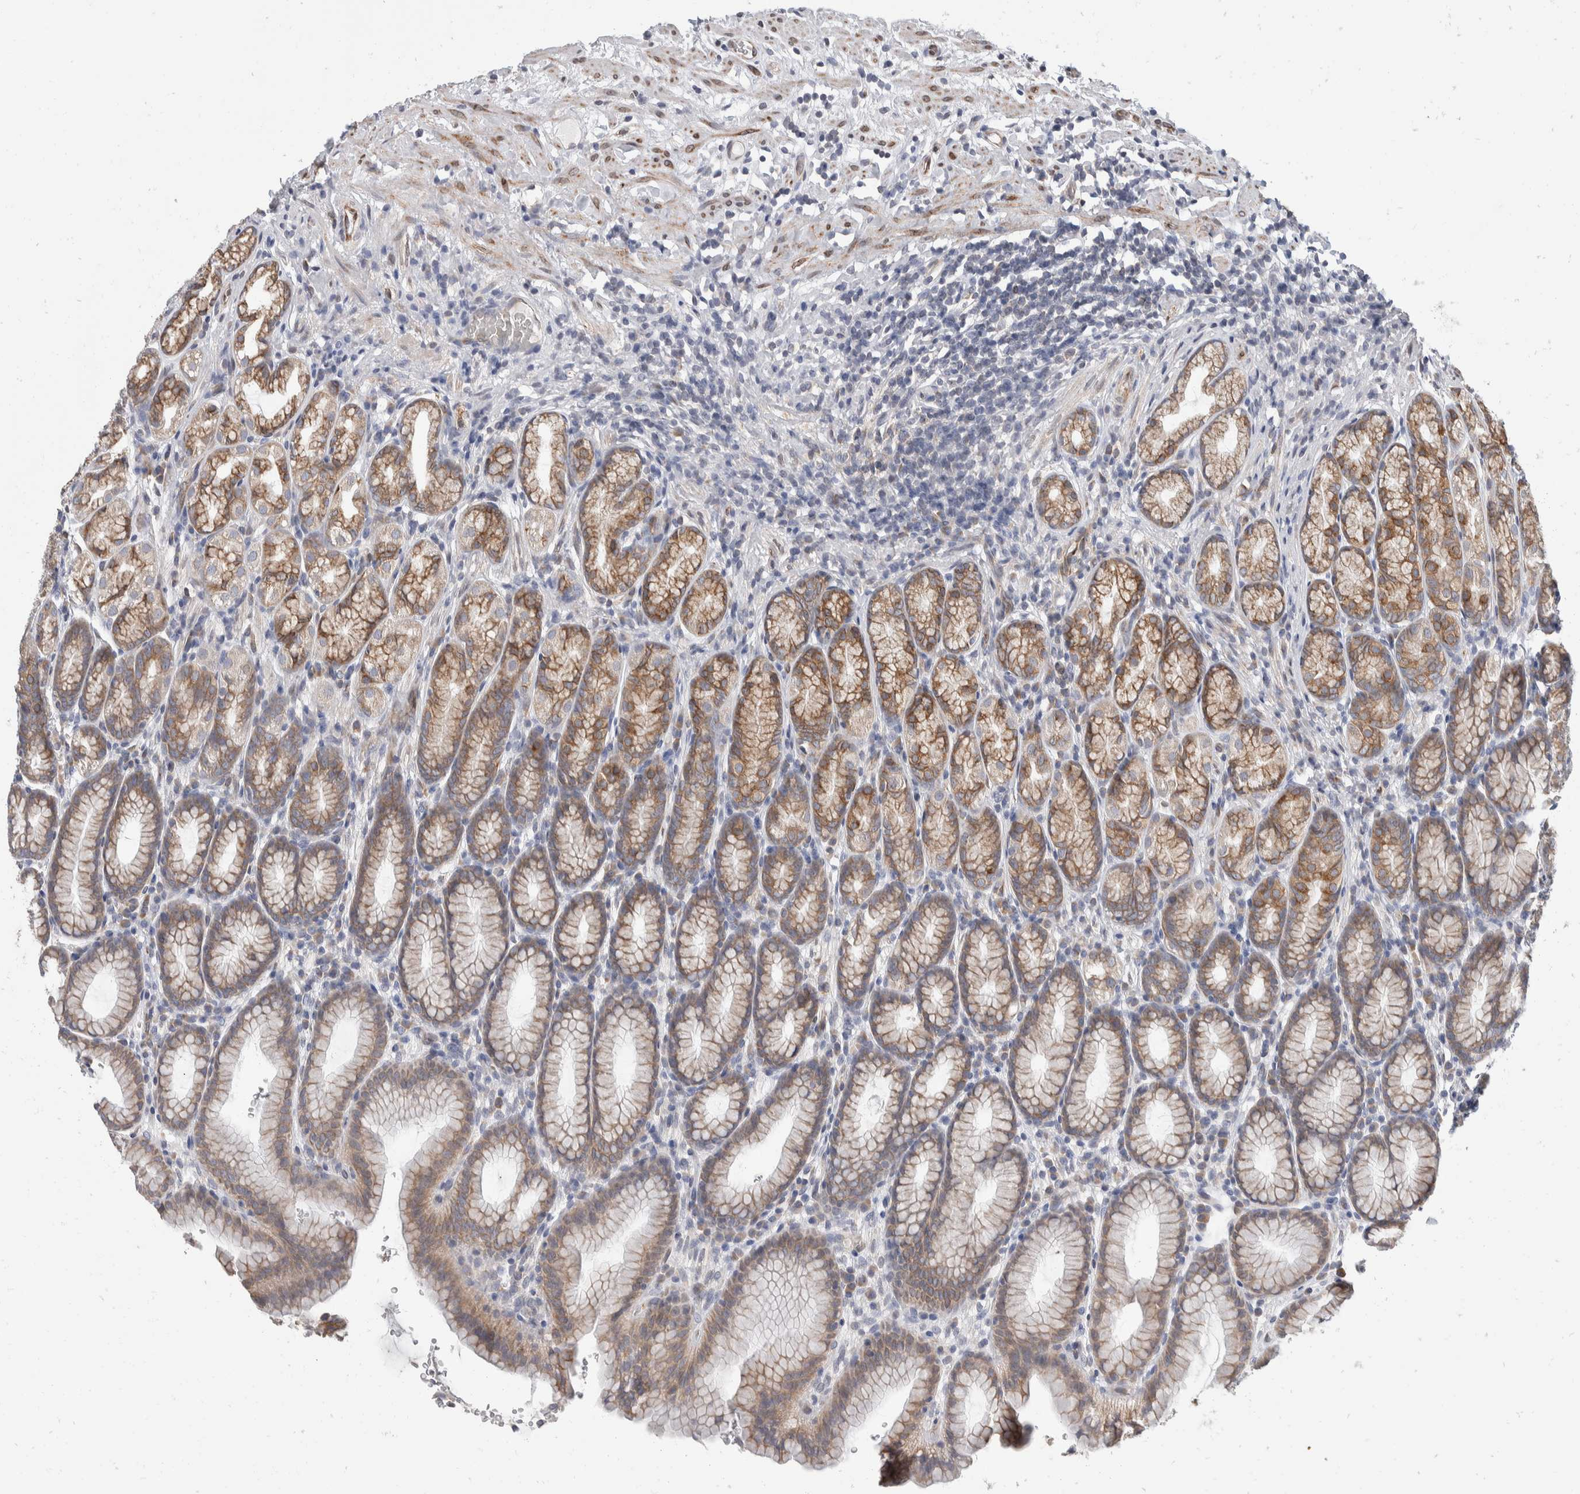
{"staining": {"intensity": "strong", "quantity": "25%-75%", "location": "cytoplasmic/membranous"}, "tissue": "stomach", "cell_type": "Glandular cells", "image_type": "normal", "snomed": [{"axis": "morphology", "description": "Normal tissue, NOS"}, {"axis": "topography", "description": "Stomach"}], "caption": "Unremarkable stomach shows strong cytoplasmic/membranous staining in approximately 25%-75% of glandular cells, visualized by immunohistochemistry.", "gene": "TMEM245", "patient": {"sex": "male", "age": 42}}